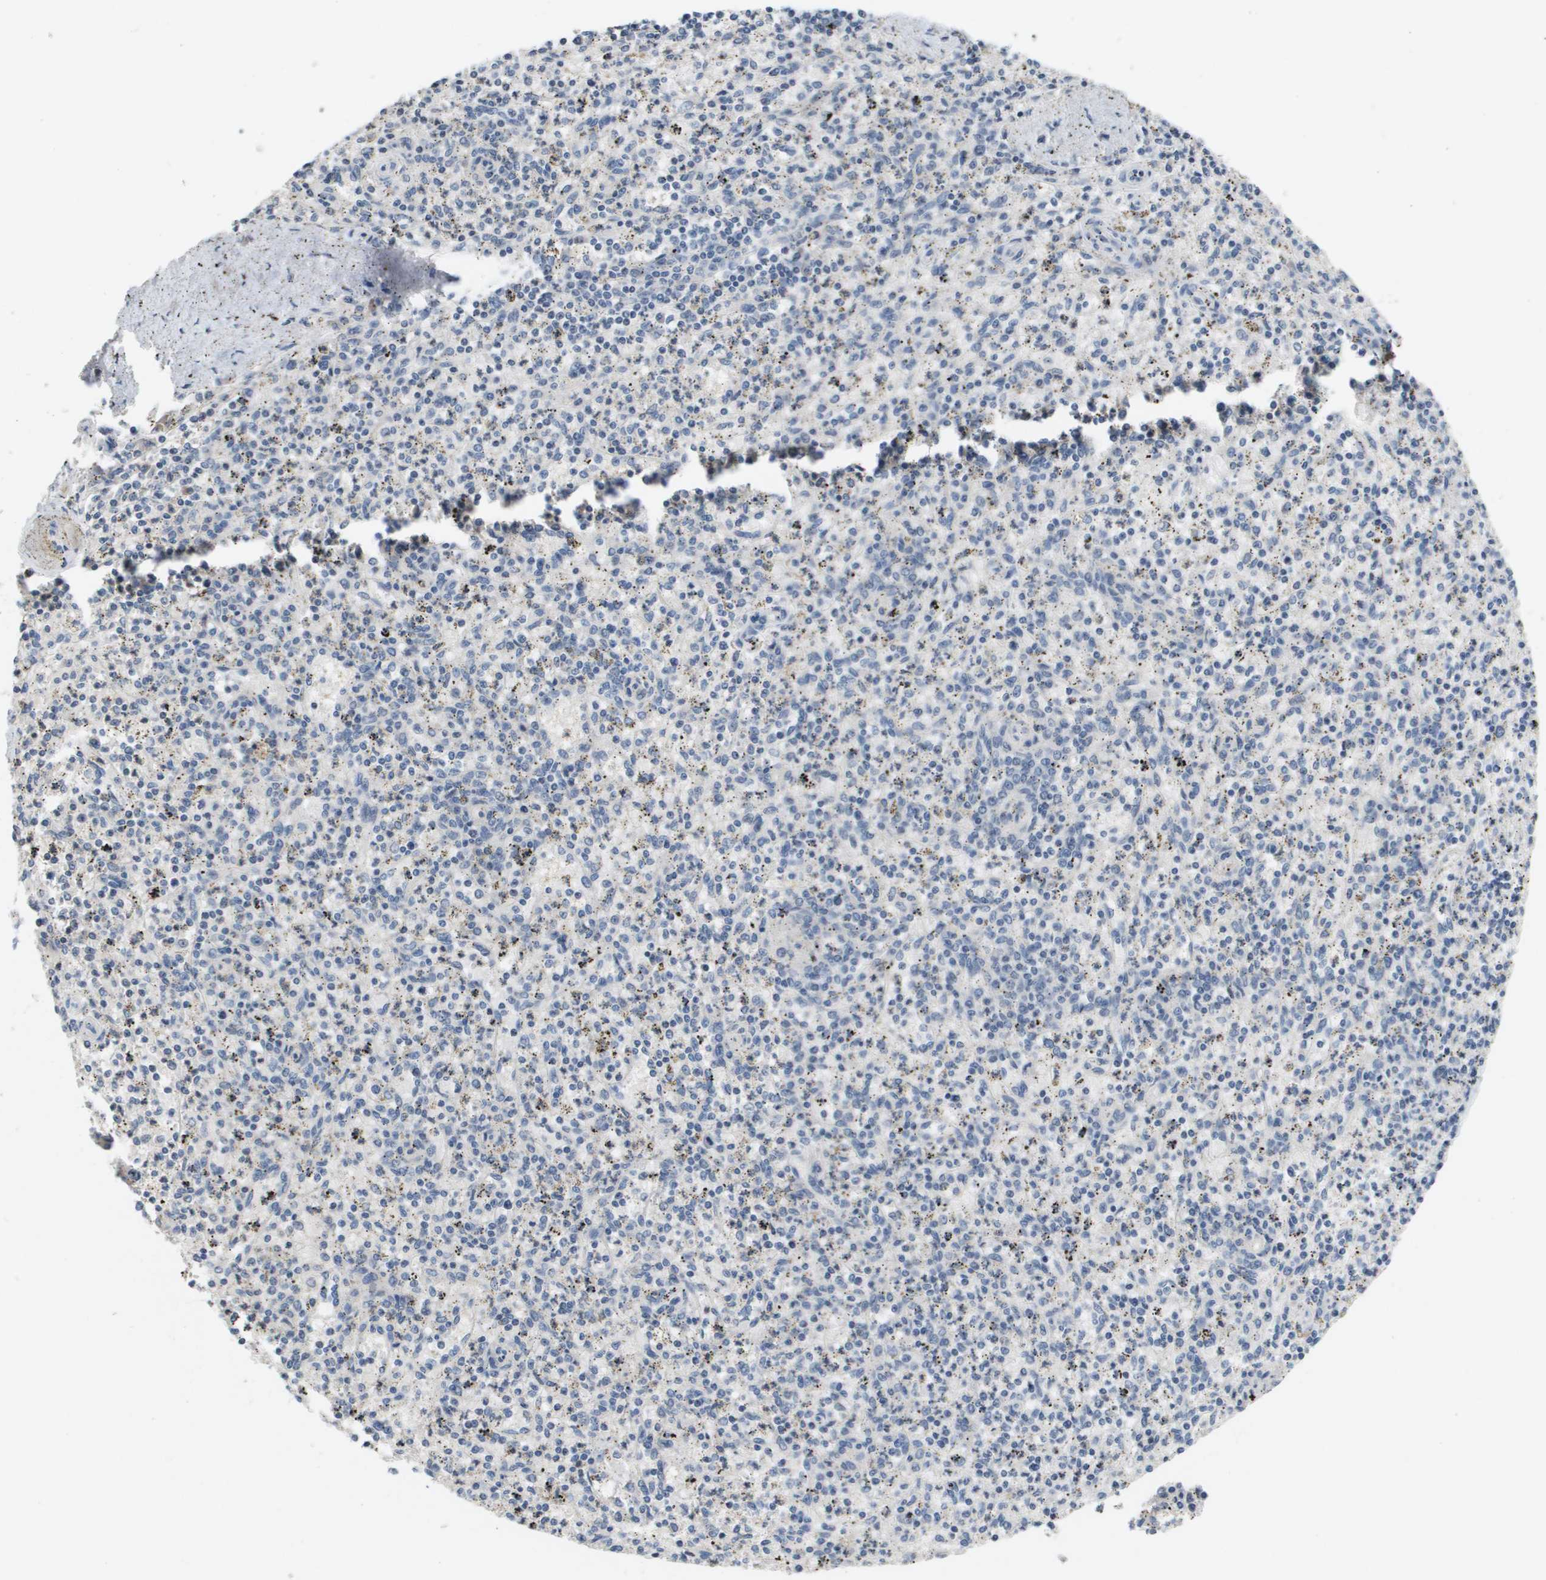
{"staining": {"intensity": "weak", "quantity": "<25%", "location": "cytoplasmic/membranous"}, "tissue": "spleen", "cell_type": "Cells in red pulp", "image_type": "normal", "snomed": [{"axis": "morphology", "description": "Normal tissue, NOS"}, {"axis": "topography", "description": "Spleen"}], "caption": "High magnification brightfield microscopy of unremarkable spleen stained with DAB (brown) and counterstained with hematoxylin (blue): cells in red pulp show no significant staining. The staining was performed using DAB to visualize the protein expression in brown, while the nuclei were stained in blue with hematoxylin (Magnification: 20x).", "gene": "CAPN11", "patient": {"sex": "male", "age": 72}}